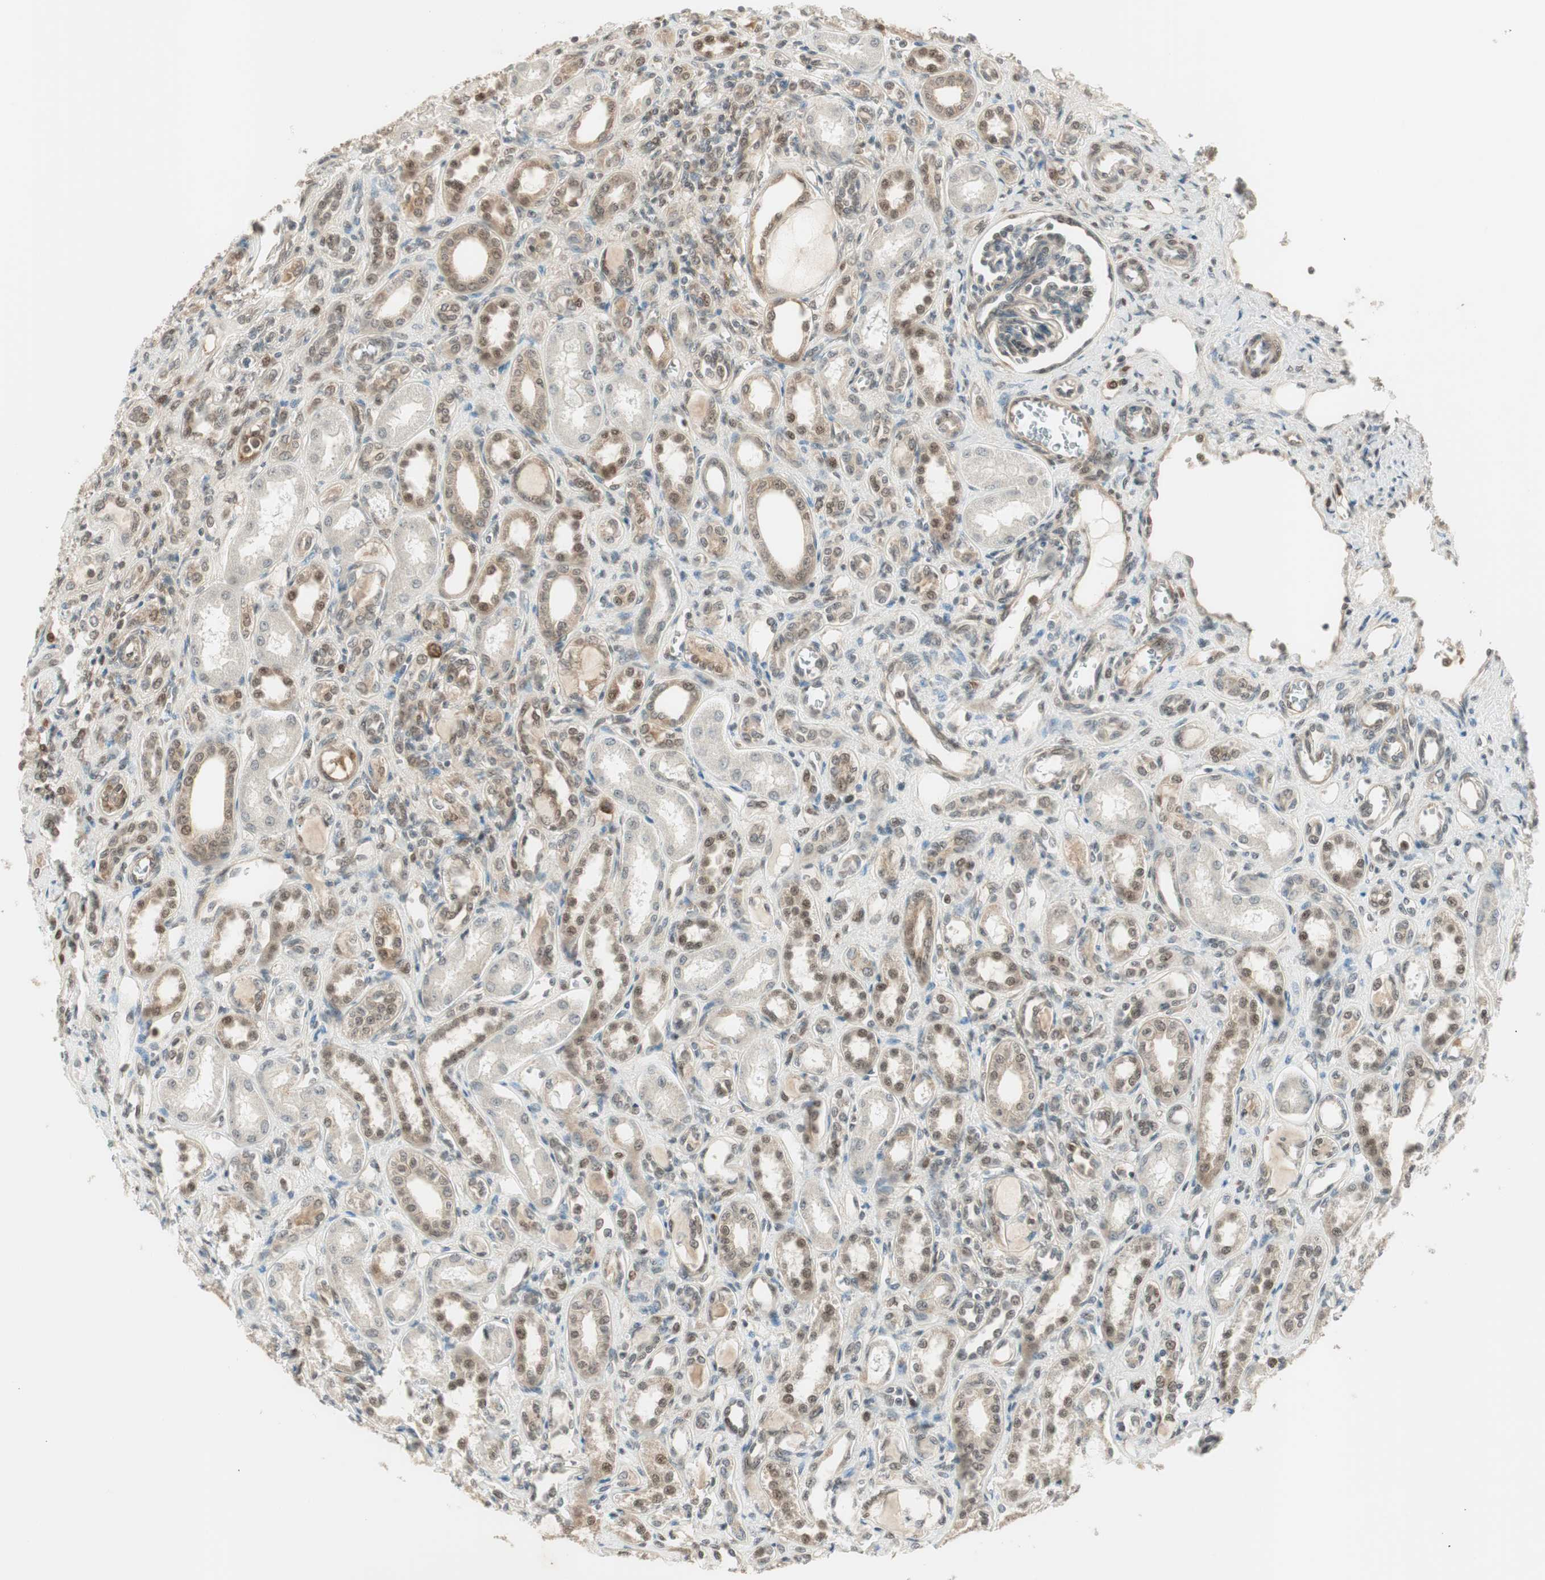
{"staining": {"intensity": "weak", "quantity": "<25%", "location": "cytoplasmic/membranous,nuclear"}, "tissue": "kidney", "cell_type": "Cells in glomeruli", "image_type": "normal", "snomed": [{"axis": "morphology", "description": "Normal tissue, NOS"}, {"axis": "topography", "description": "Kidney"}], "caption": "This is an IHC photomicrograph of benign human kidney. There is no positivity in cells in glomeruli.", "gene": "IPO5", "patient": {"sex": "male", "age": 7}}